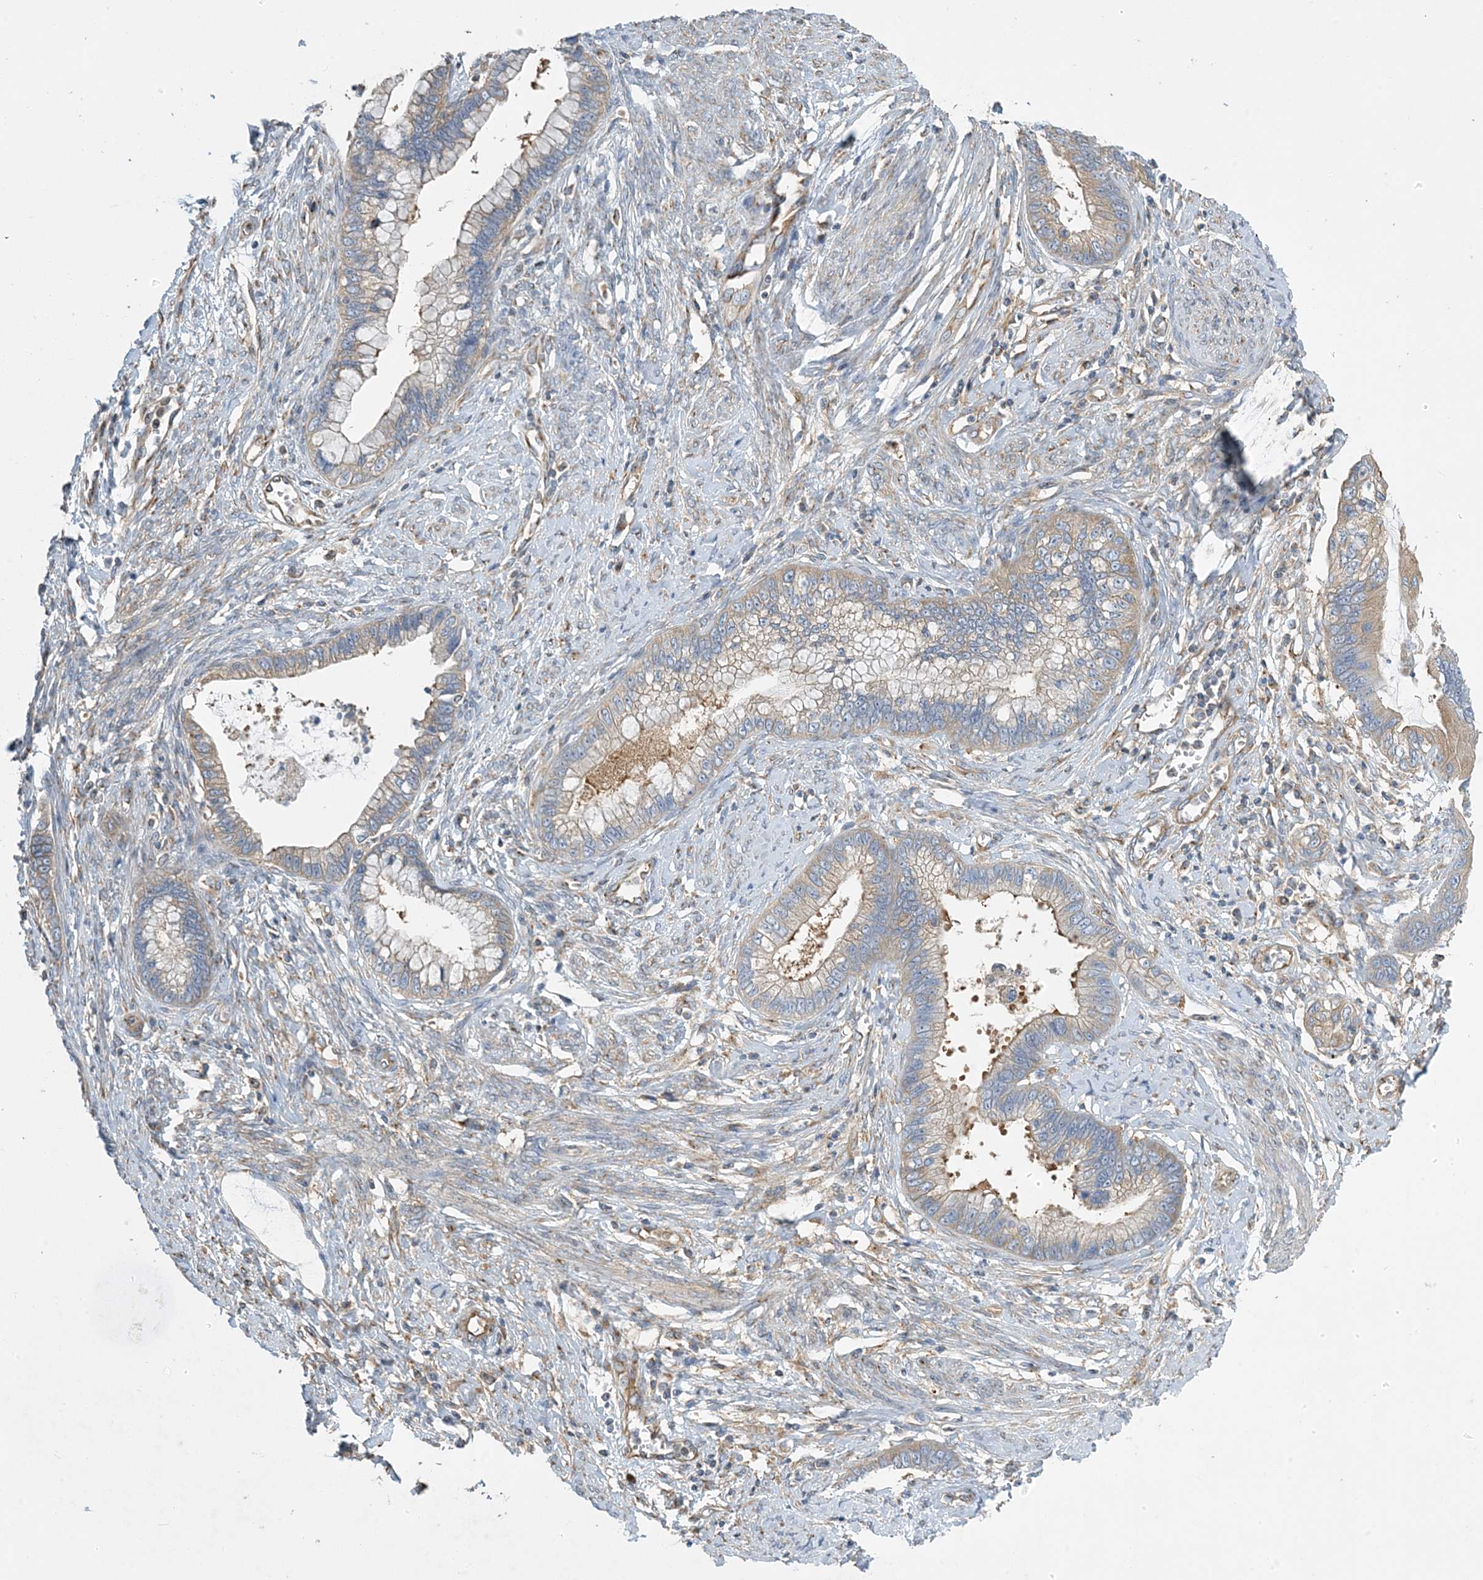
{"staining": {"intensity": "weak", "quantity": "<25%", "location": "cytoplasmic/membranous"}, "tissue": "cervical cancer", "cell_type": "Tumor cells", "image_type": "cancer", "snomed": [{"axis": "morphology", "description": "Adenocarcinoma, NOS"}, {"axis": "topography", "description": "Cervix"}], "caption": "This is a micrograph of immunohistochemistry staining of cervical cancer, which shows no expression in tumor cells. (Stains: DAB immunohistochemistry (IHC) with hematoxylin counter stain, Microscopy: brightfield microscopy at high magnification).", "gene": "SIDT1", "patient": {"sex": "female", "age": 44}}